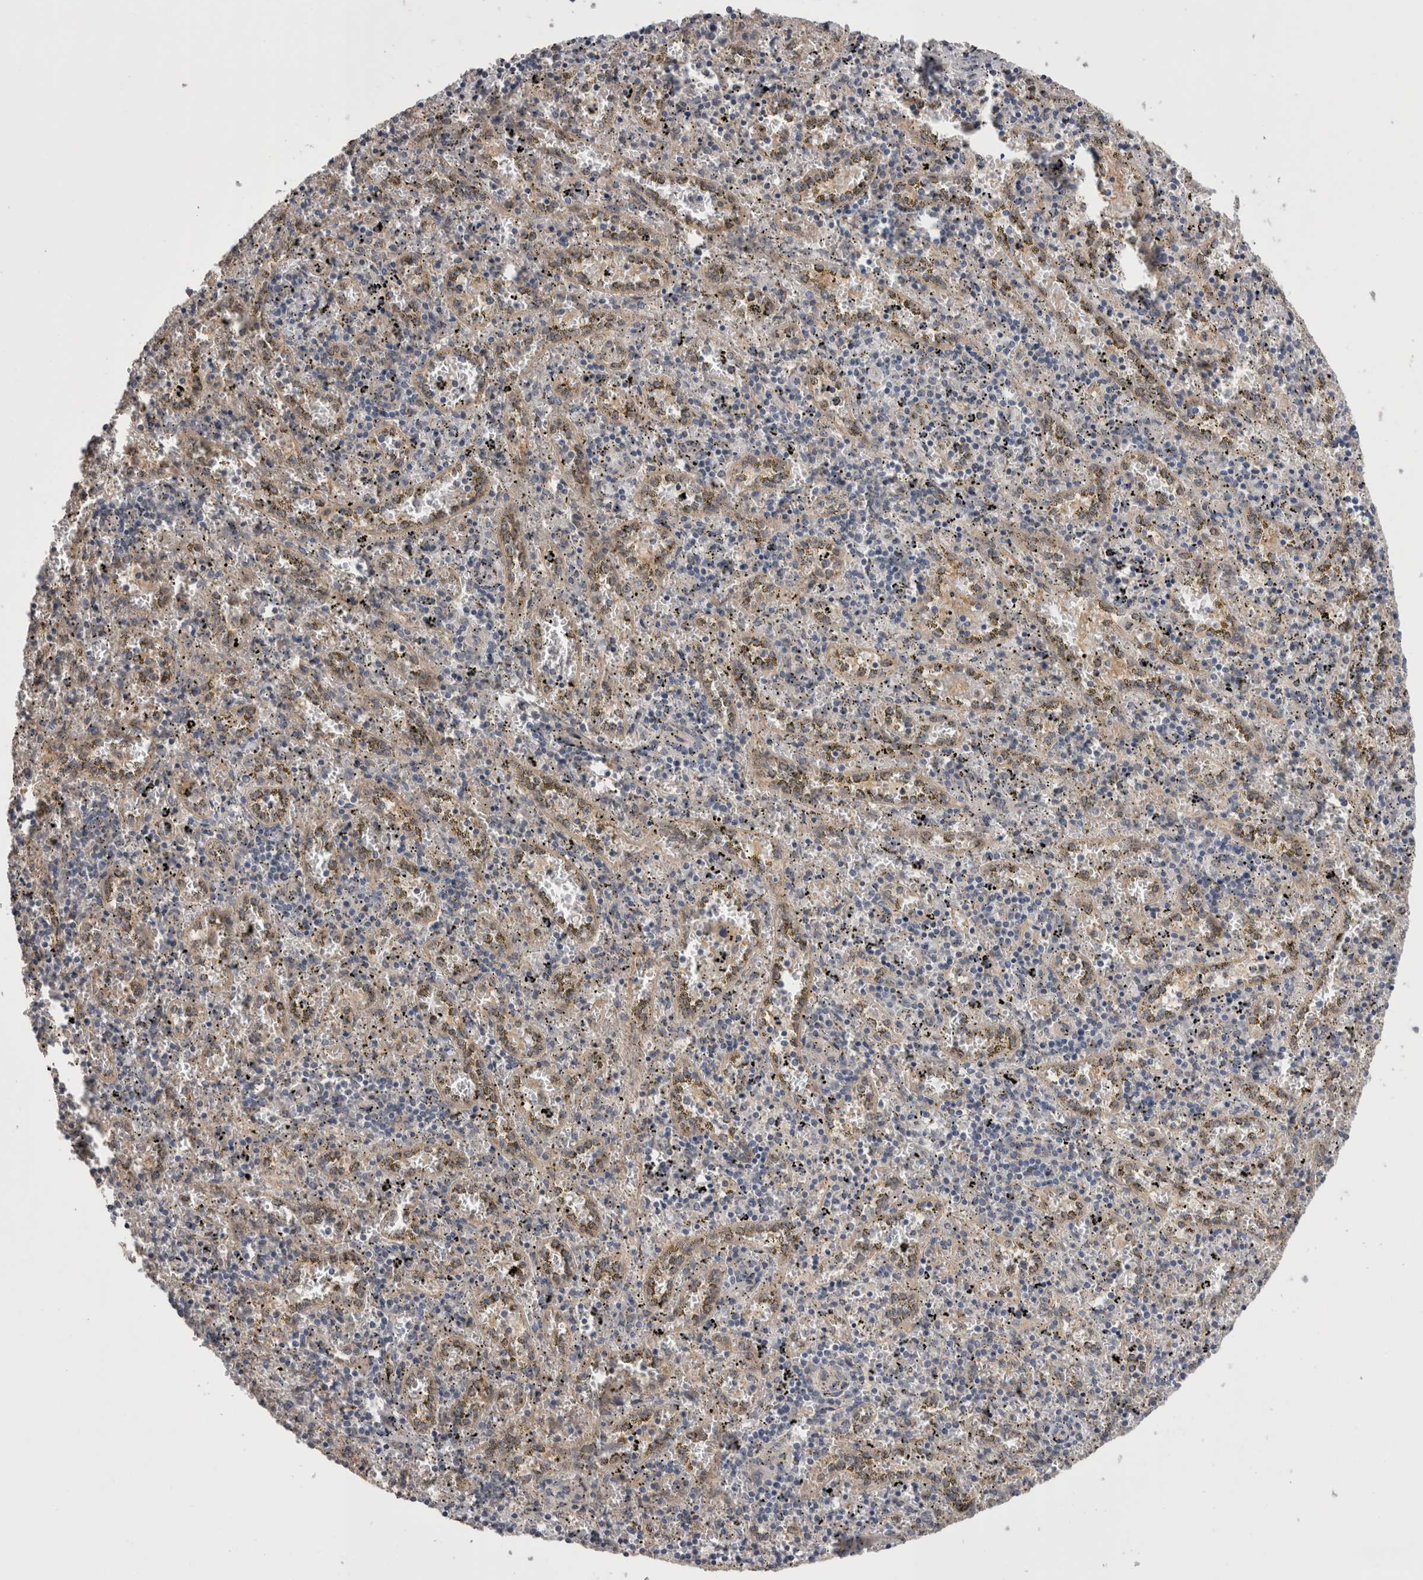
{"staining": {"intensity": "negative", "quantity": "none", "location": "none"}, "tissue": "spleen", "cell_type": "Cells in red pulp", "image_type": "normal", "snomed": [{"axis": "morphology", "description": "Normal tissue, NOS"}, {"axis": "topography", "description": "Spleen"}], "caption": "High magnification brightfield microscopy of normal spleen stained with DAB (brown) and counterstained with hematoxylin (blue): cells in red pulp show no significant expression.", "gene": "DCTN6", "patient": {"sex": "male", "age": 11}}